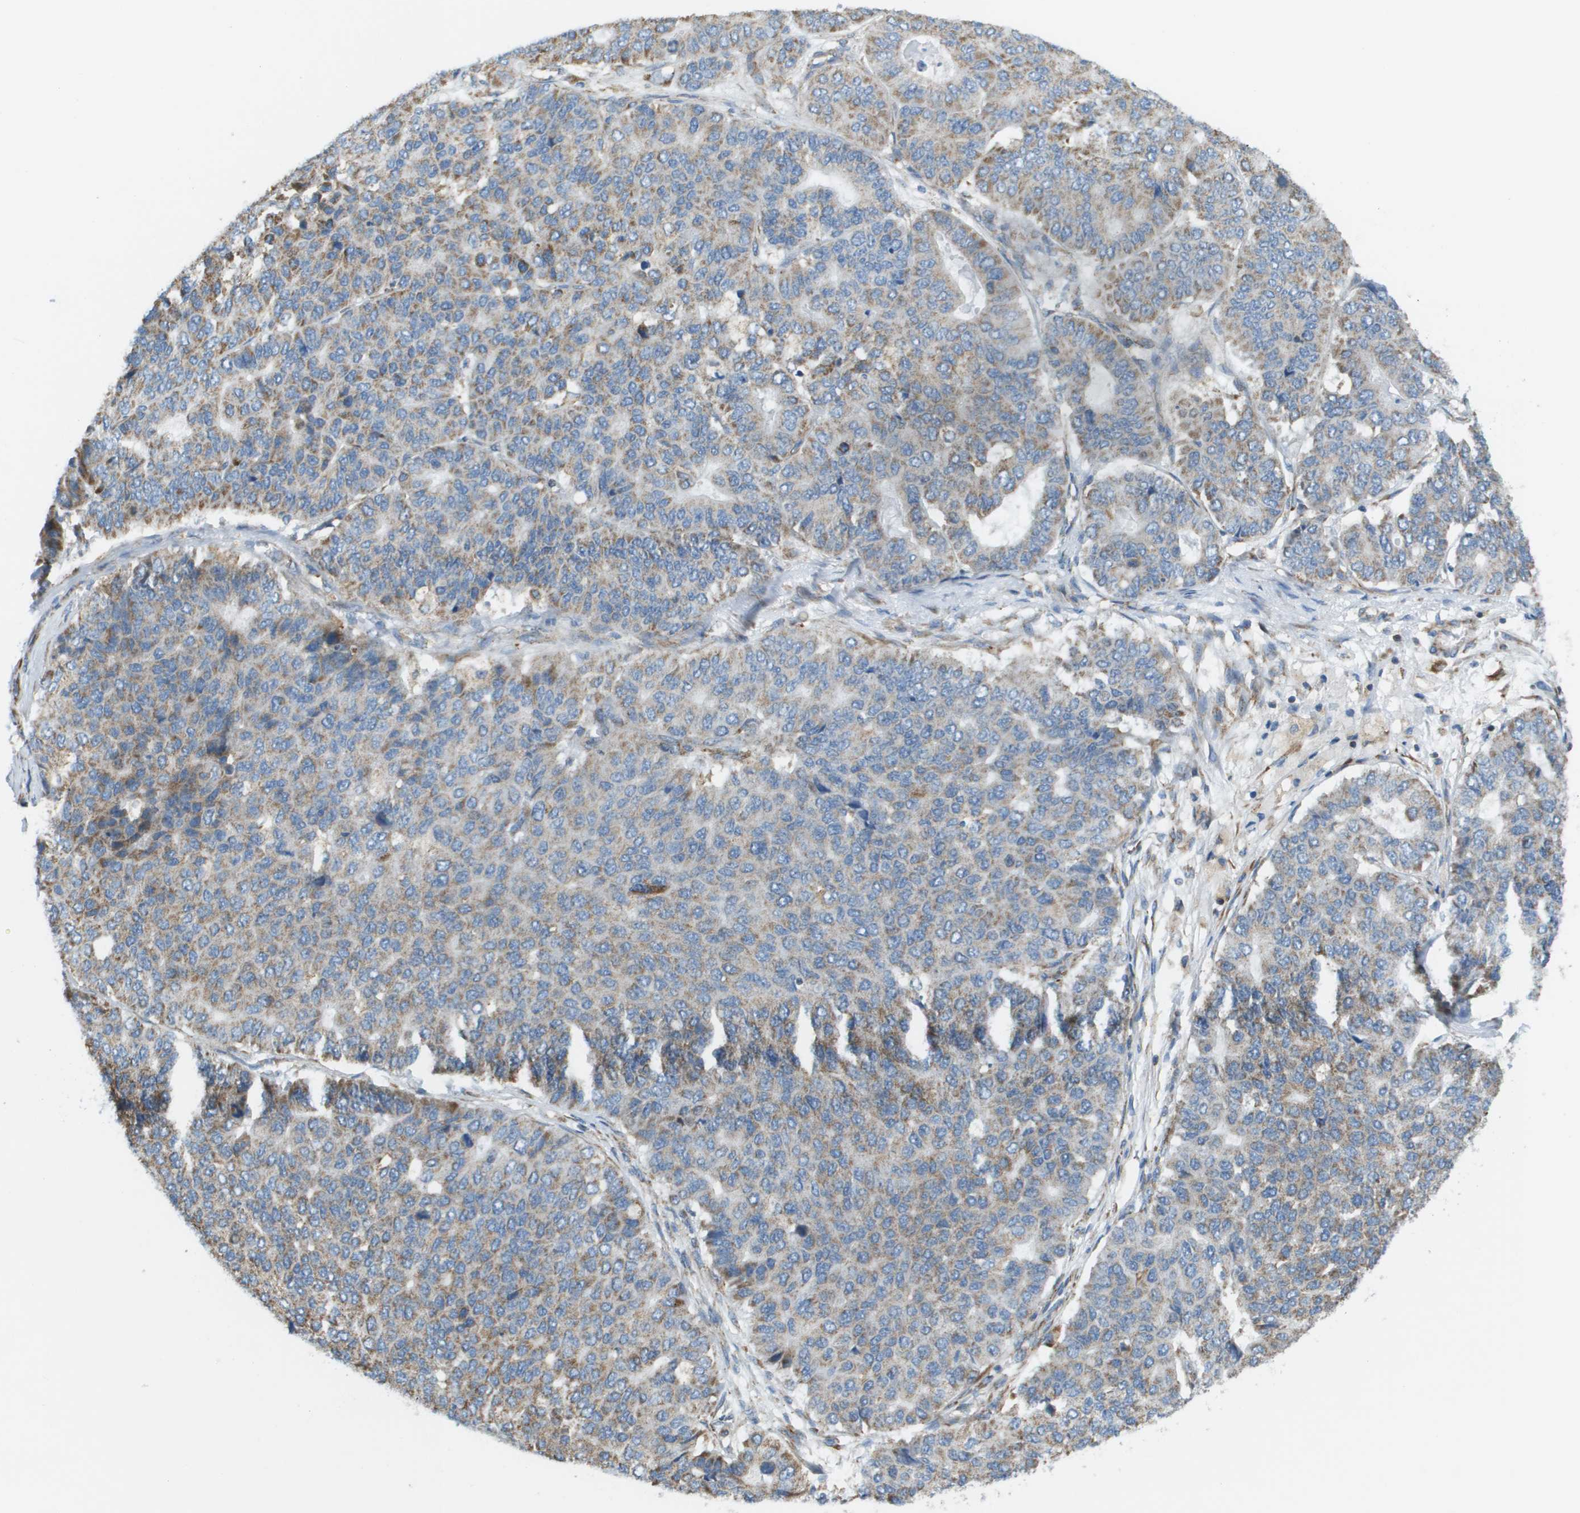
{"staining": {"intensity": "moderate", "quantity": "25%-75%", "location": "cytoplasmic/membranous"}, "tissue": "pancreatic cancer", "cell_type": "Tumor cells", "image_type": "cancer", "snomed": [{"axis": "morphology", "description": "Adenocarcinoma, NOS"}, {"axis": "topography", "description": "Pancreas"}], "caption": "There is medium levels of moderate cytoplasmic/membranous positivity in tumor cells of pancreatic cancer, as demonstrated by immunohistochemical staining (brown color).", "gene": "TAOK3", "patient": {"sex": "male", "age": 50}}